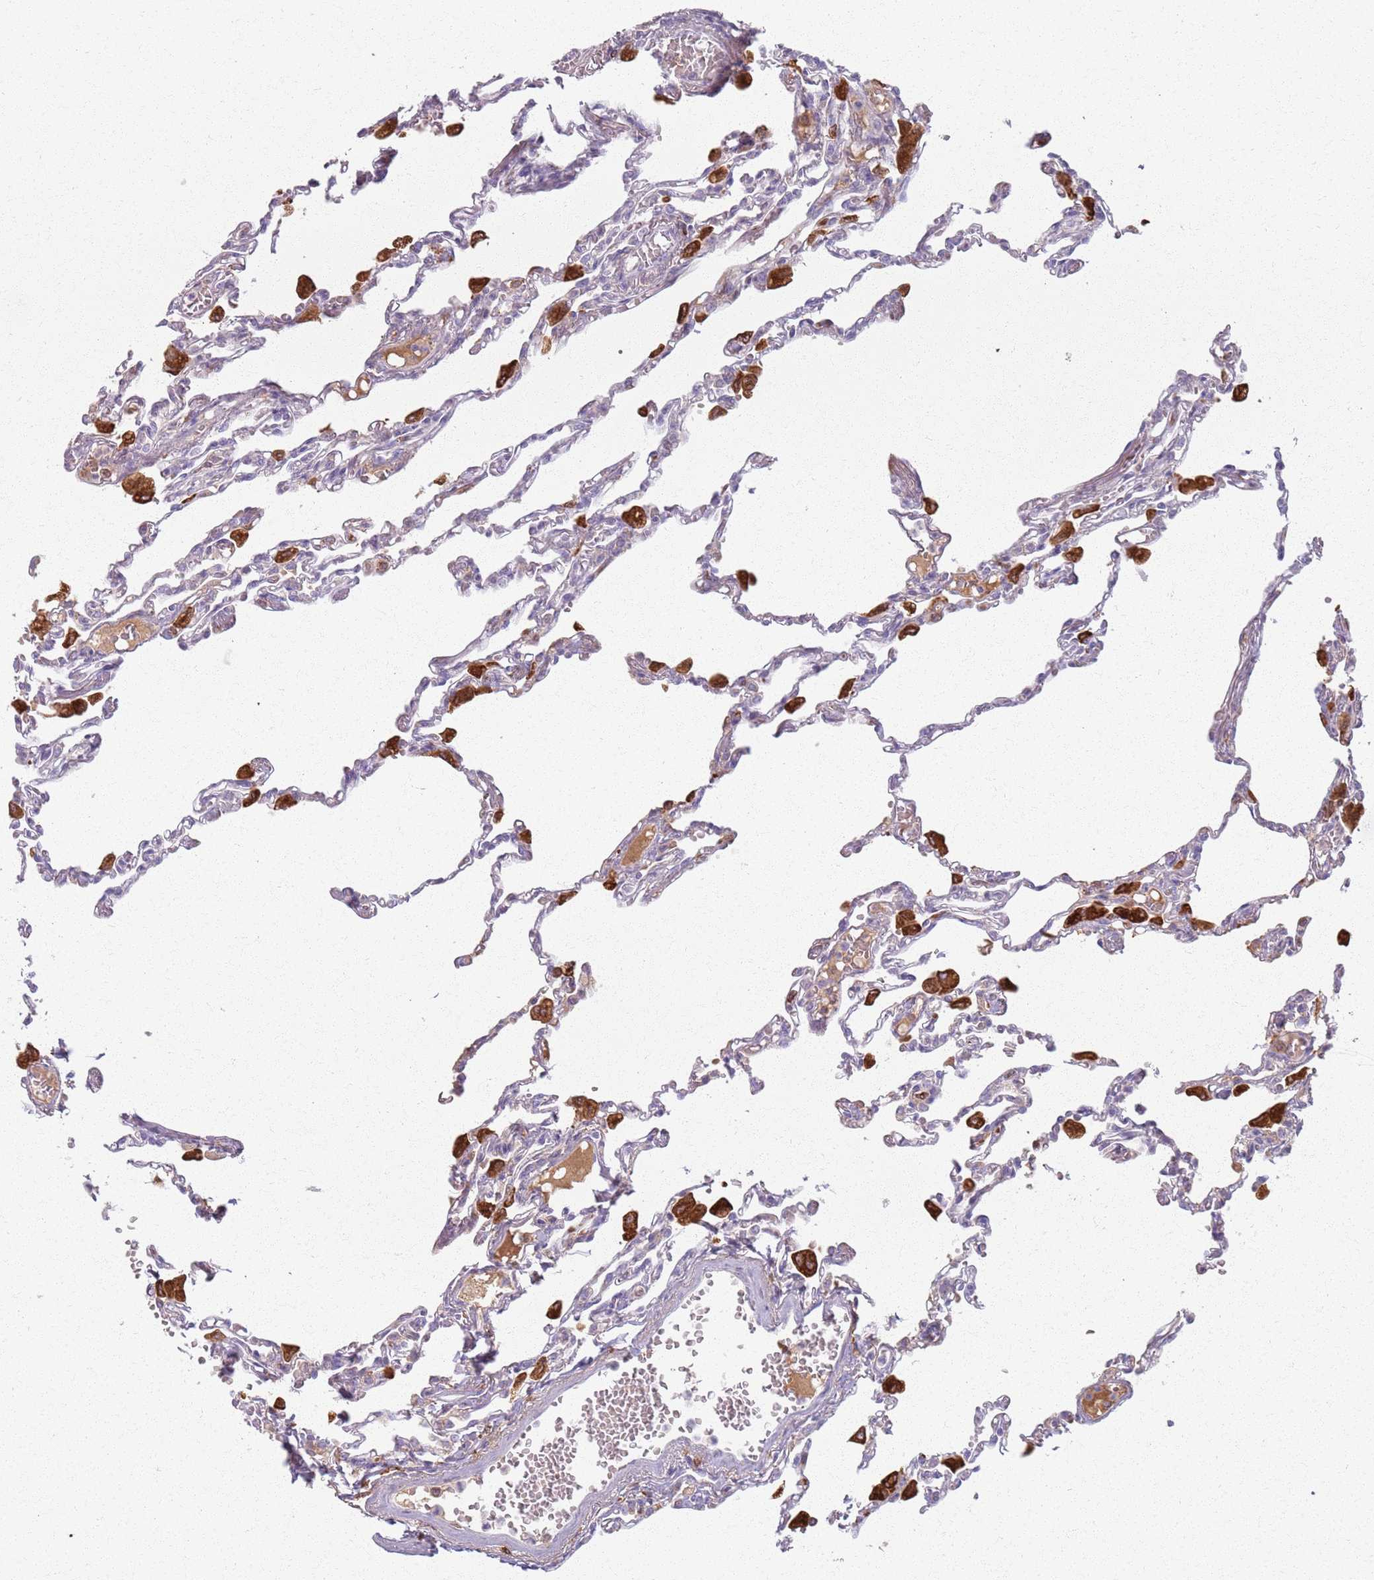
{"staining": {"intensity": "negative", "quantity": "none", "location": "none"}, "tissue": "lung", "cell_type": "Alveolar cells", "image_type": "normal", "snomed": [{"axis": "morphology", "description": "Normal tissue, NOS"}, {"axis": "topography", "description": "Bronchus"}, {"axis": "topography", "description": "Lung"}], "caption": "IHC of benign human lung demonstrates no positivity in alveolar cells.", "gene": "COLGALT1", "patient": {"sex": "female", "age": 49}}